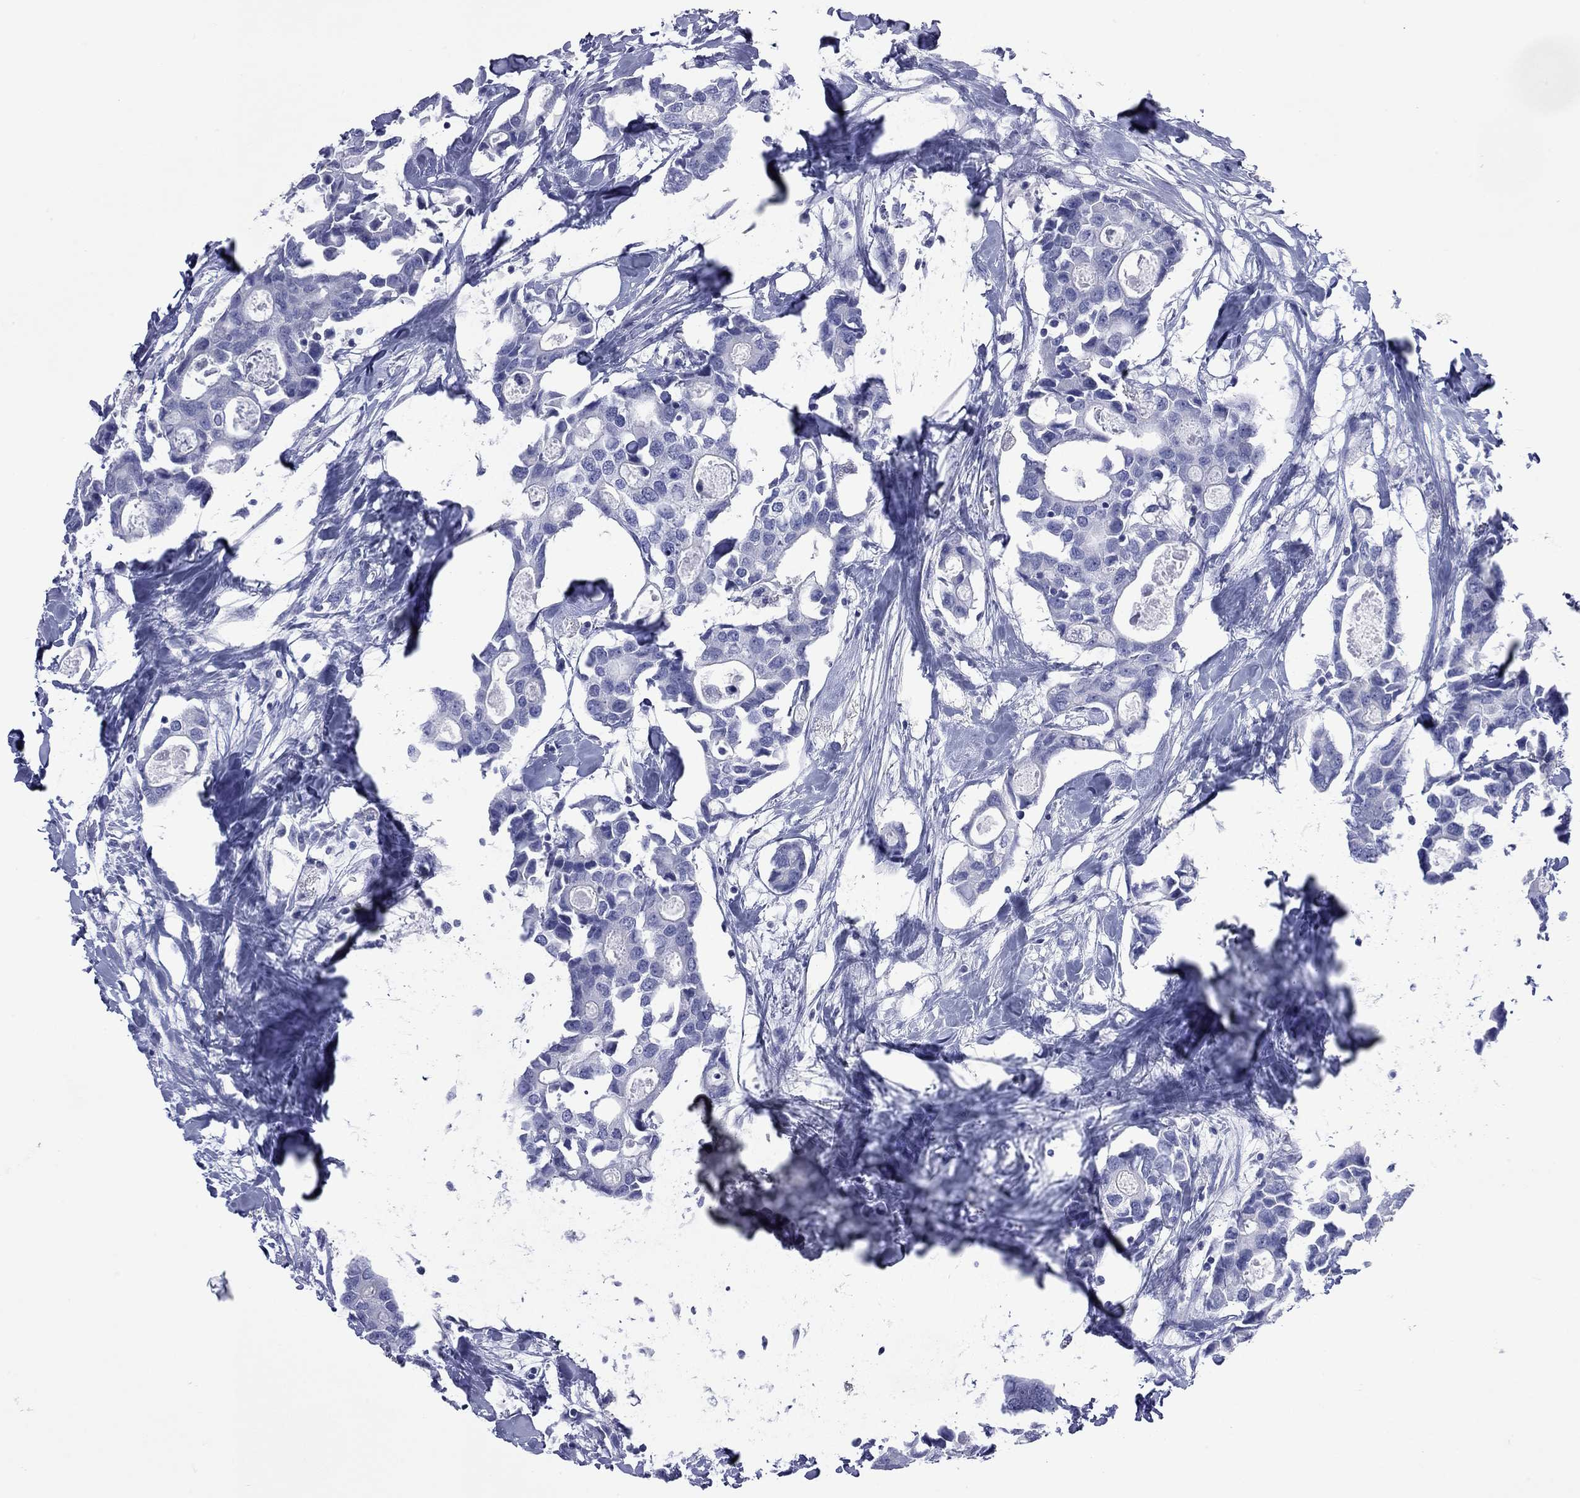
{"staining": {"intensity": "negative", "quantity": "none", "location": "none"}, "tissue": "breast cancer", "cell_type": "Tumor cells", "image_type": "cancer", "snomed": [{"axis": "morphology", "description": "Duct carcinoma"}, {"axis": "topography", "description": "Breast"}], "caption": "This image is of breast cancer (infiltrating ductal carcinoma) stained with immunohistochemistry (IHC) to label a protein in brown with the nuclei are counter-stained blue. There is no expression in tumor cells. (DAB immunohistochemistry (IHC), high magnification).", "gene": "ACTL7B", "patient": {"sex": "female", "age": 83}}